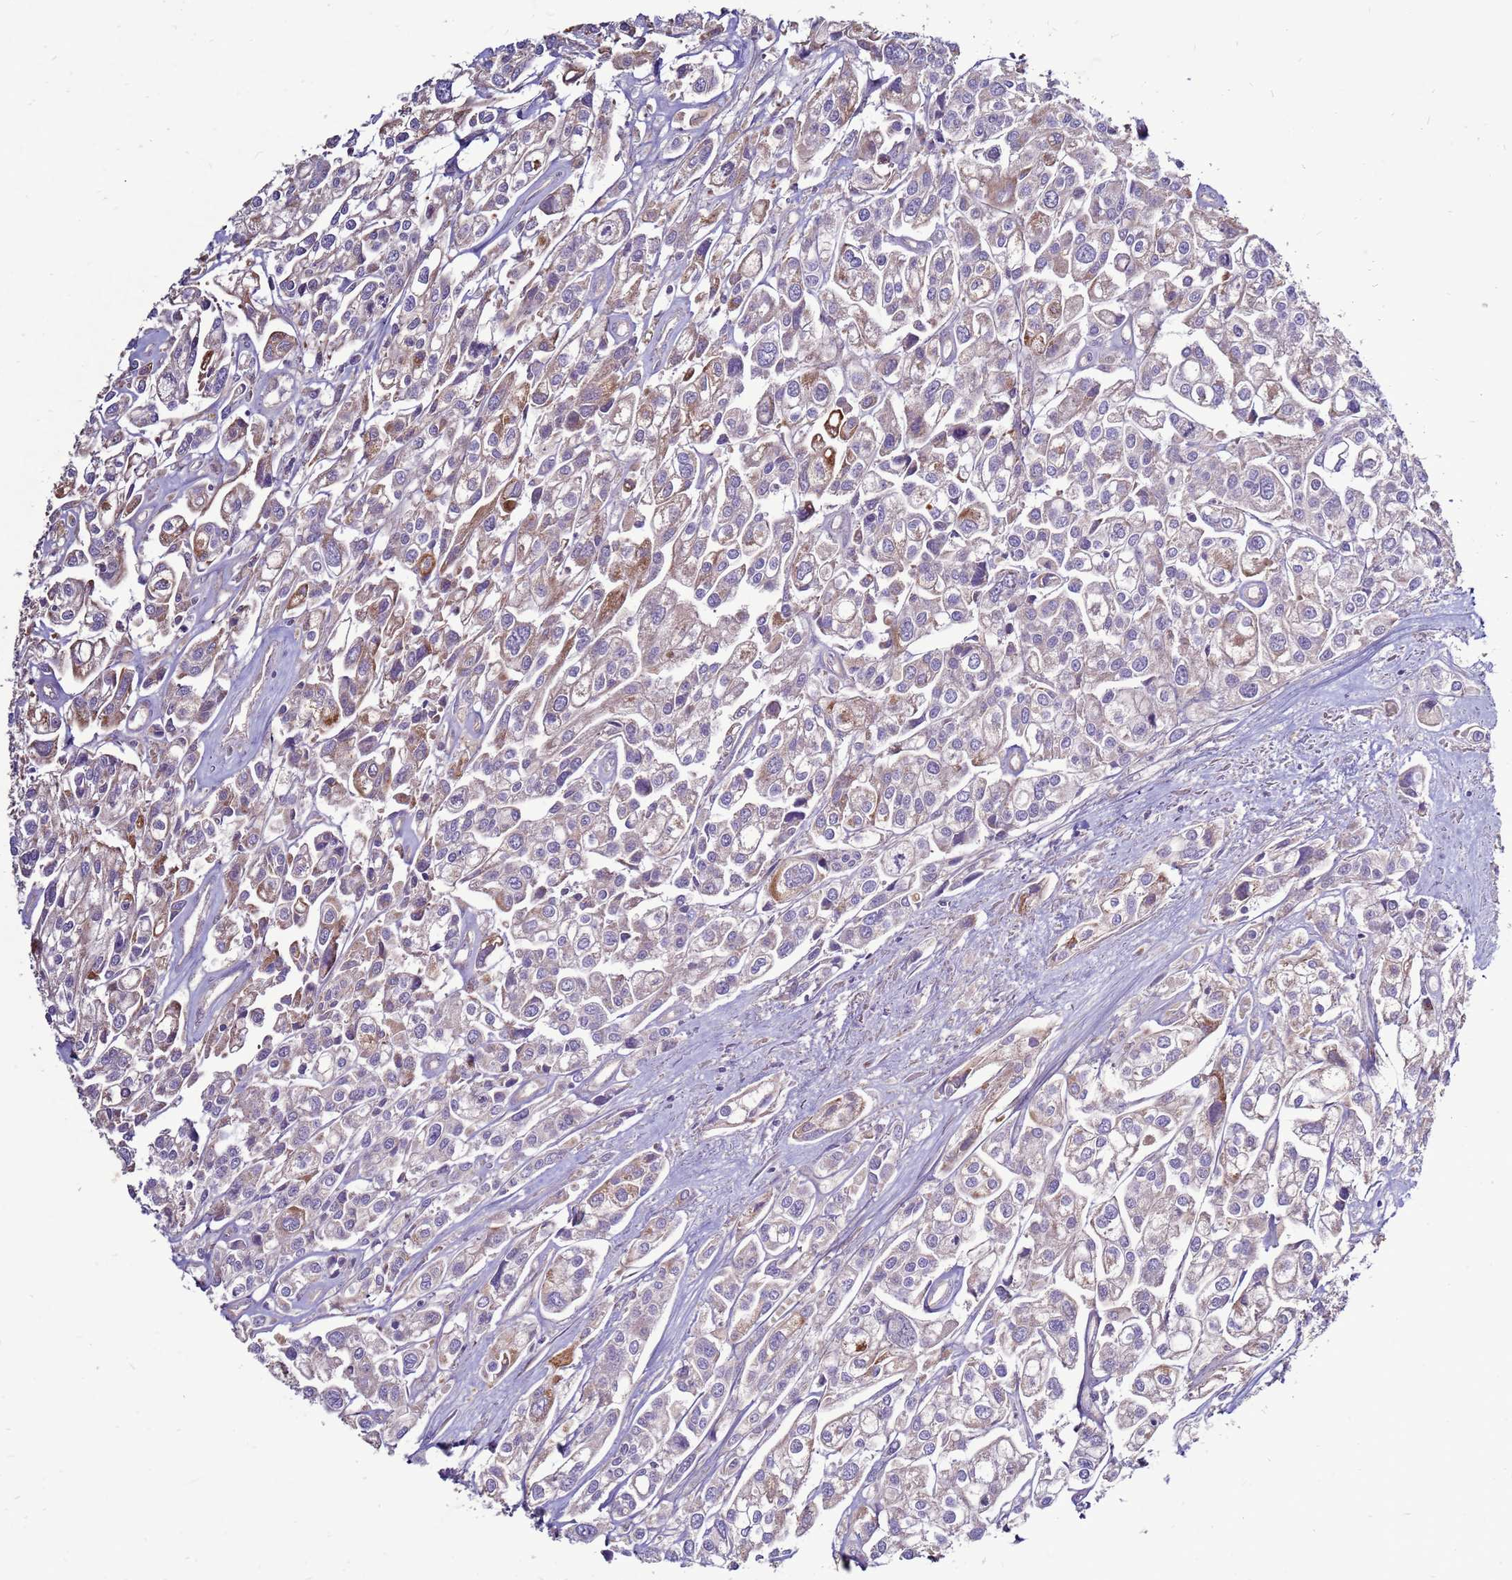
{"staining": {"intensity": "moderate", "quantity": "<25%", "location": "cytoplasmic/membranous"}, "tissue": "urothelial cancer", "cell_type": "Tumor cells", "image_type": "cancer", "snomed": [{"axis": "morphology", "description": "Urothelial carcinoma, High grade"}, {"axis": "topography", "description": "Urinary bladder"}], "caption": "The histopathology image reveals immunohistochemical staining of high-grade urothelial carcinoma. There is moderate cytoplasmic/membranous positivity is identified in approximately <25% of tumor cells. Using DAB (3,3'-diaminobenzidine) (brown) and hematoxylin (blue) stains, captured at high magnification using brightfield microscopy.", "gene": "TRAPPC4", "patient": {"sex": "male", "age": 67}}